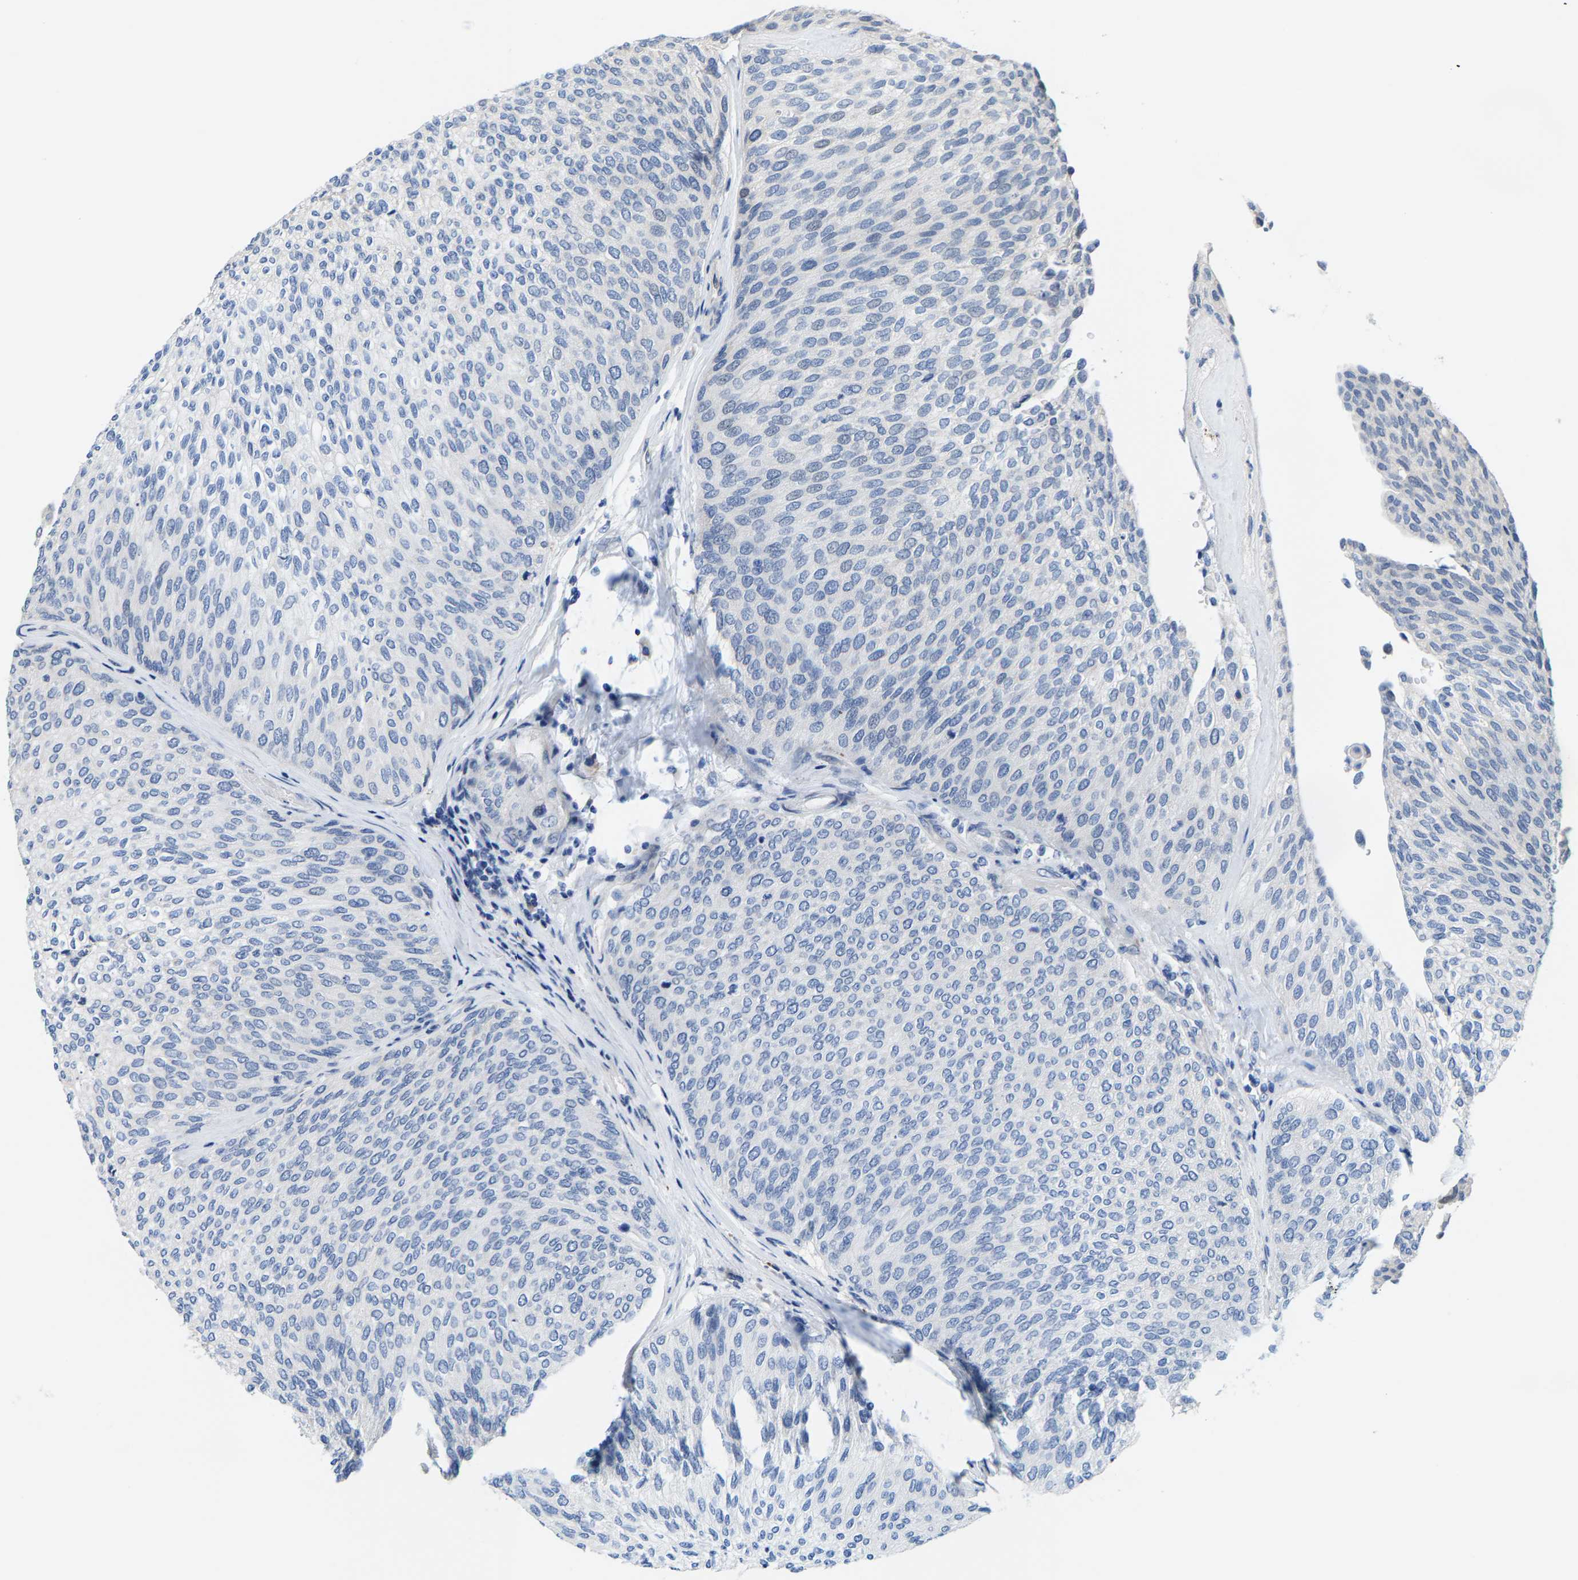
{"staining": {"intensity": "negative", "quantity": "none", "location": "none"}, "tissue": "urothelial cancer", "cell_type": "Tumor cells", "image_type": "cancer", "snomed": [{"axis": "morphology", "description": "Urothelial carcinoma, Low grade"}, {"axis": "topography", "description": "Urinary bladder"}], "caption": "Immunohistochemical staining of human urothelial cancer exhibits no significant staining in tumor cells.", "gene": "KLHL1", "patient": {"sex": "female", "age": 79}}